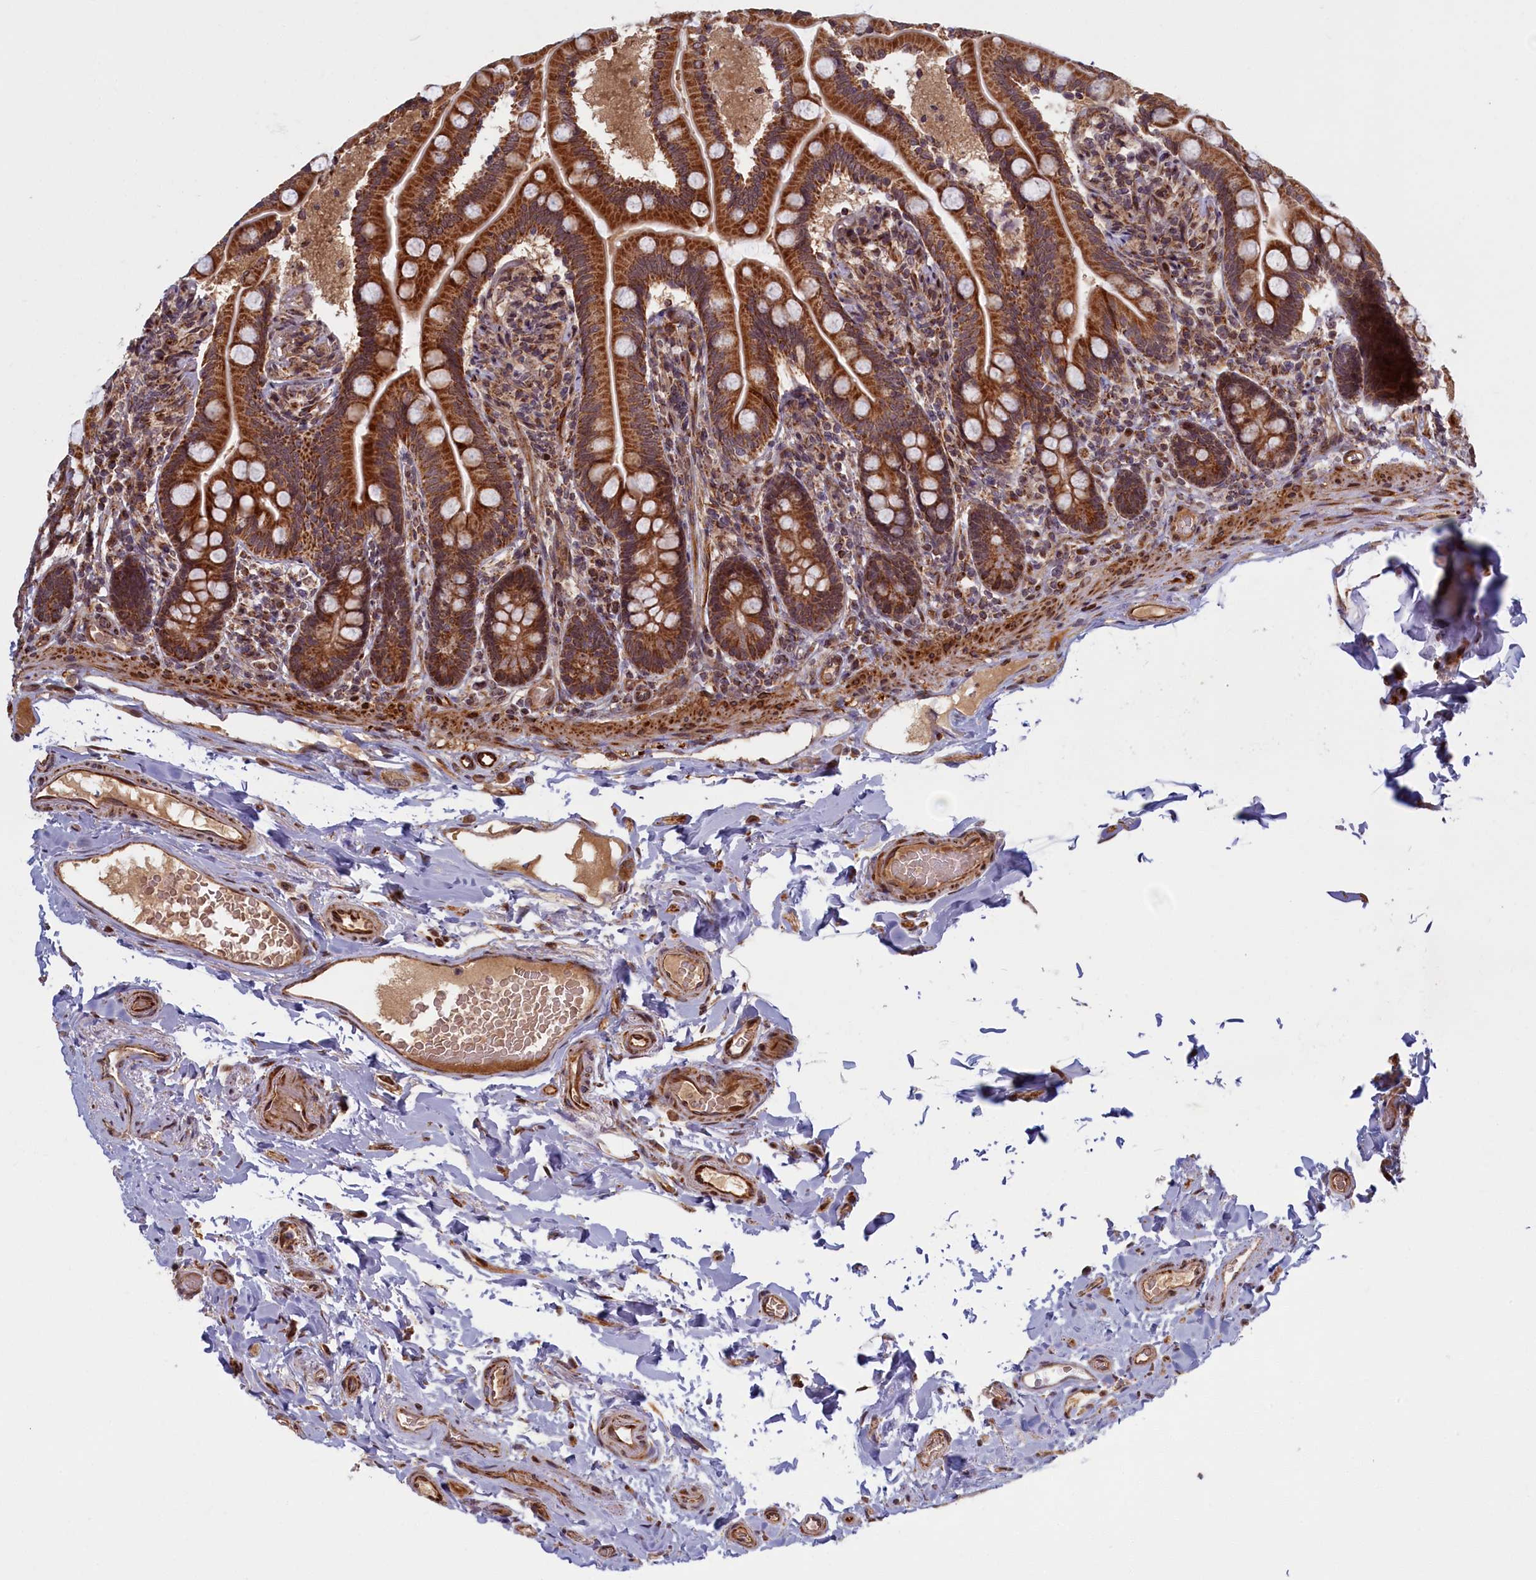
{"staining": {"intensity": "strong", "quantity": ">75%", "location": "cytoplasmic/membranous"}, "tissue": "small intestine", "cell_type": "Glandular cells", "image_type": "normal", "snomed": [{"axis": "morphology", "description": "Normal tissue, NOS"}, {"axis": "topography", "description": "Small intestine"}], "caption": "Small intestine stained with a protein marker demonstrates strong staining in glandular cells.", "gene": "PLA2G10", "patient": {"sex": "female", "age": 64}}